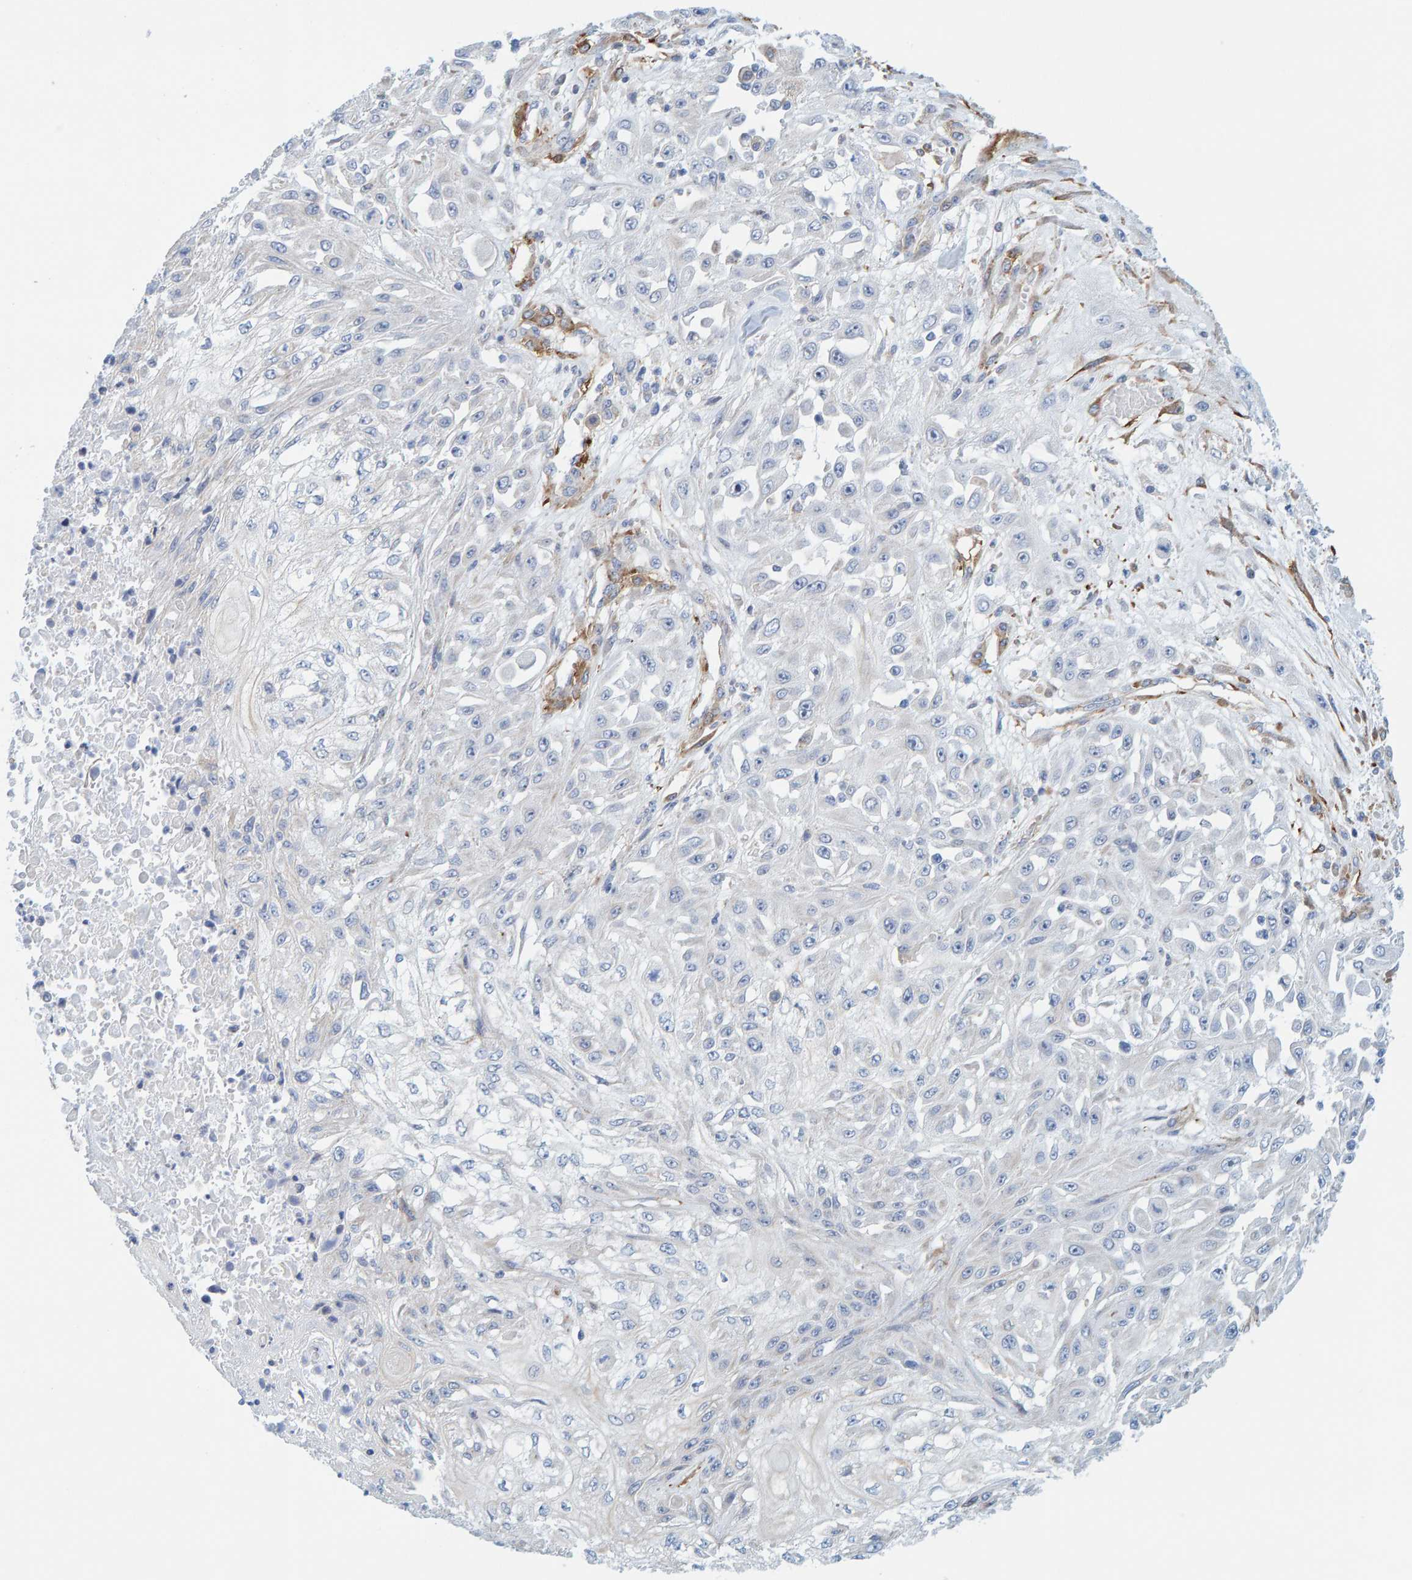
{"staining": {"intensity": "negative", "quantity": "none", "location": "none"}, "tissue": "skin cancer", "cell_type": "Tumor cells", "image_type": "cancer", "snomed": [{"axis": "morphology", "description": "Squamous cell carcinoma, NOS"}, {"axis": "morphology", "description": "Squamous cell carcinoma, metastatic, NOS"}, {"axis": "topography", "description": "Skin"}, {"axis": "topography", "description": "Lymph node"}], "caption": "An IHC micrograph of squamous cell carcinoma (skin) is shown. There is no staining in tumor cells of squamous cell carcinoma (skin).", "gene": "MAP1B", "patient": {"sex": "male", "age": 75}}